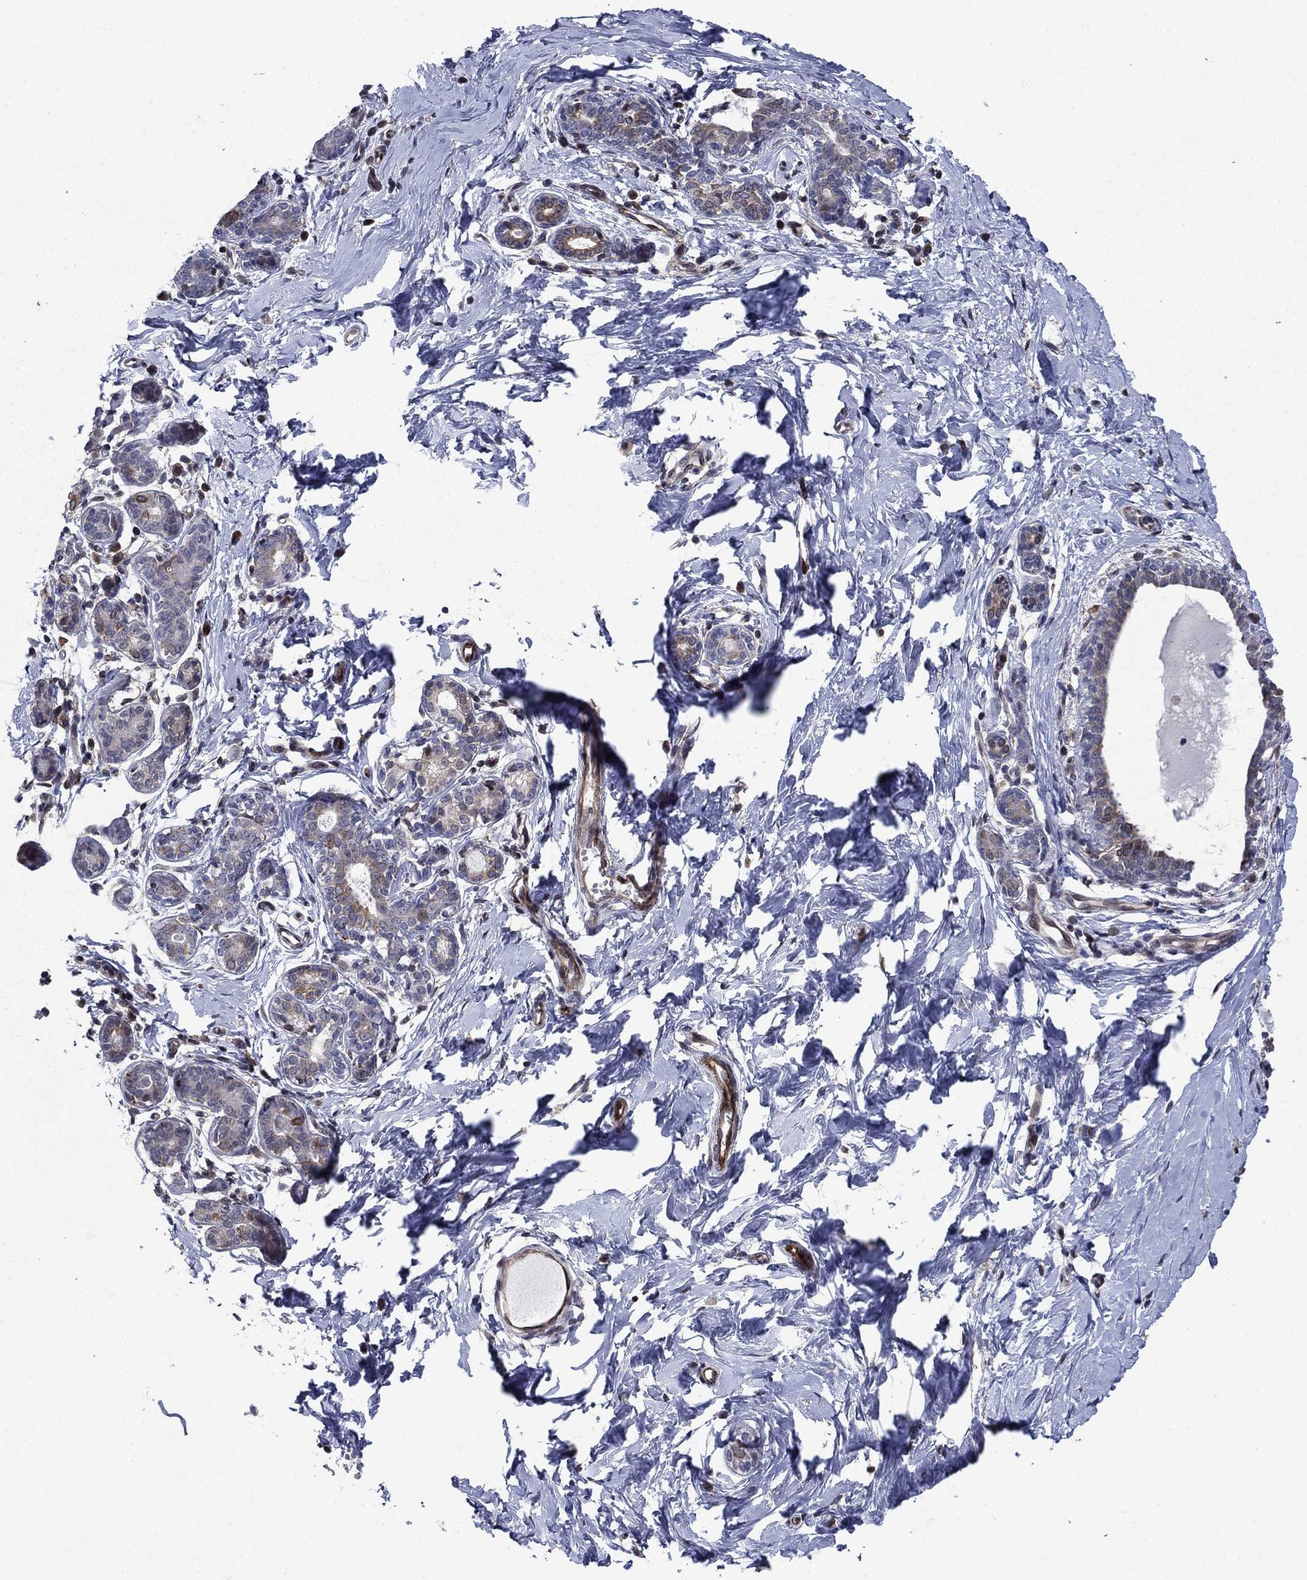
{"staining": {"intensity": "negative", "quantity": "none", "location": "none"}, "tissue": "breast", "cell_type": "Adipocytes", "image_type": "normal", "snomed": [{"axis": "morphology", "description": "Normal tissue, NOS"}, {"axis": "topography", "description": "Breast"}], "caption": "Immunohistochemistry micrograph of normal human breast stained for a protein (brown), which displays no expression in adipocytes.", "gene": "DHRS7", "patient": {"sex": "female", "age": 37}}